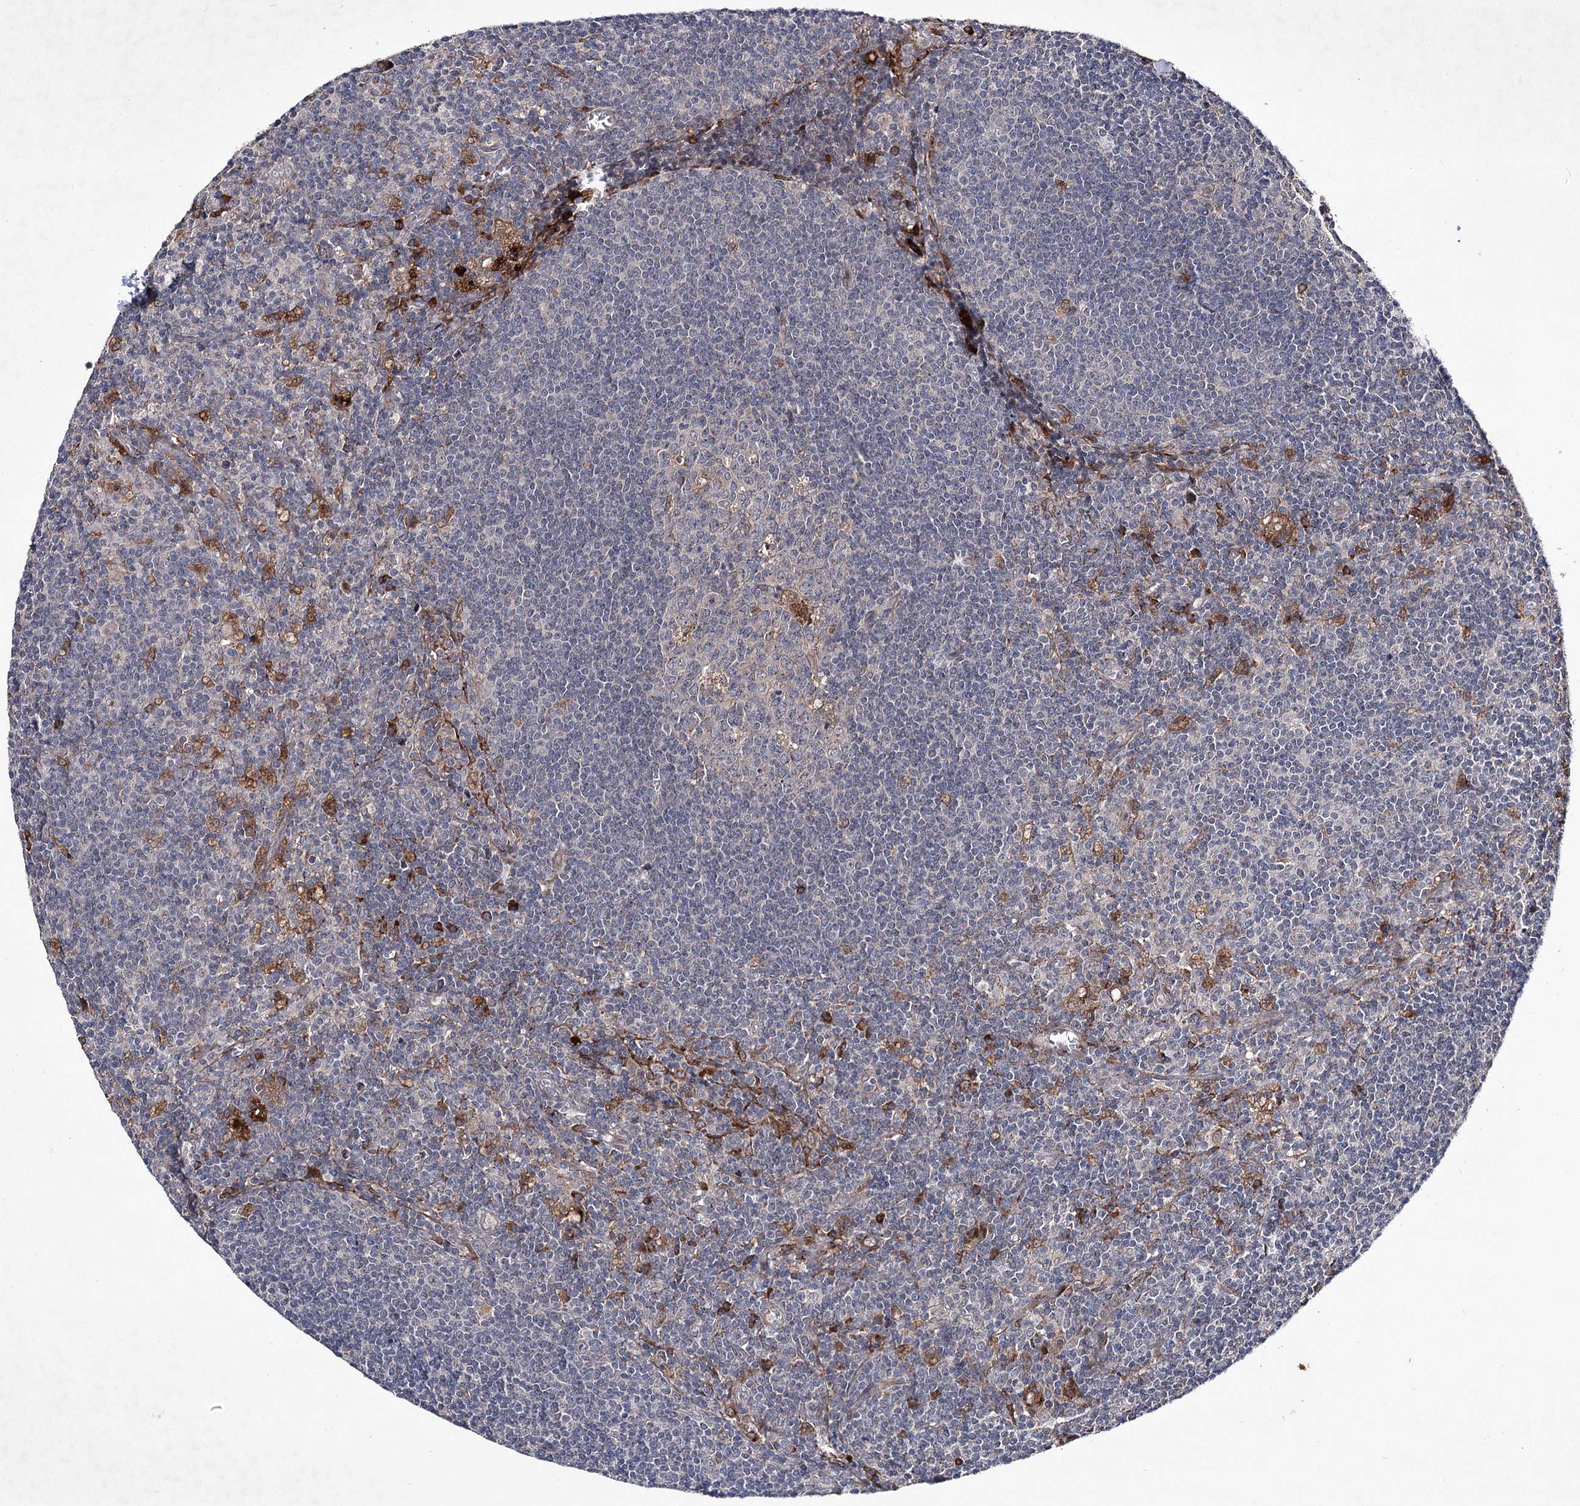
{"staining": {"intensity": "moderate", "quantity": "<25%", "location": "cytoplasmic/membranous"}, "tissue": "lymph node", "cell_type": "Germinal center cells", "image_type": "normal", "snomed": [{"axis": "morphology", "description": "Normal tissue, NOS"}, {"axis": "topography", "description": "Lymph node"}], "caption": "Lymph node stained with a brown dye demonstrates moderate cytoplasmic/membranous positive expression in about <25% of germinal center cells.", "gene": "ALG9", "patient": {"sex": "male", "age": 69}}